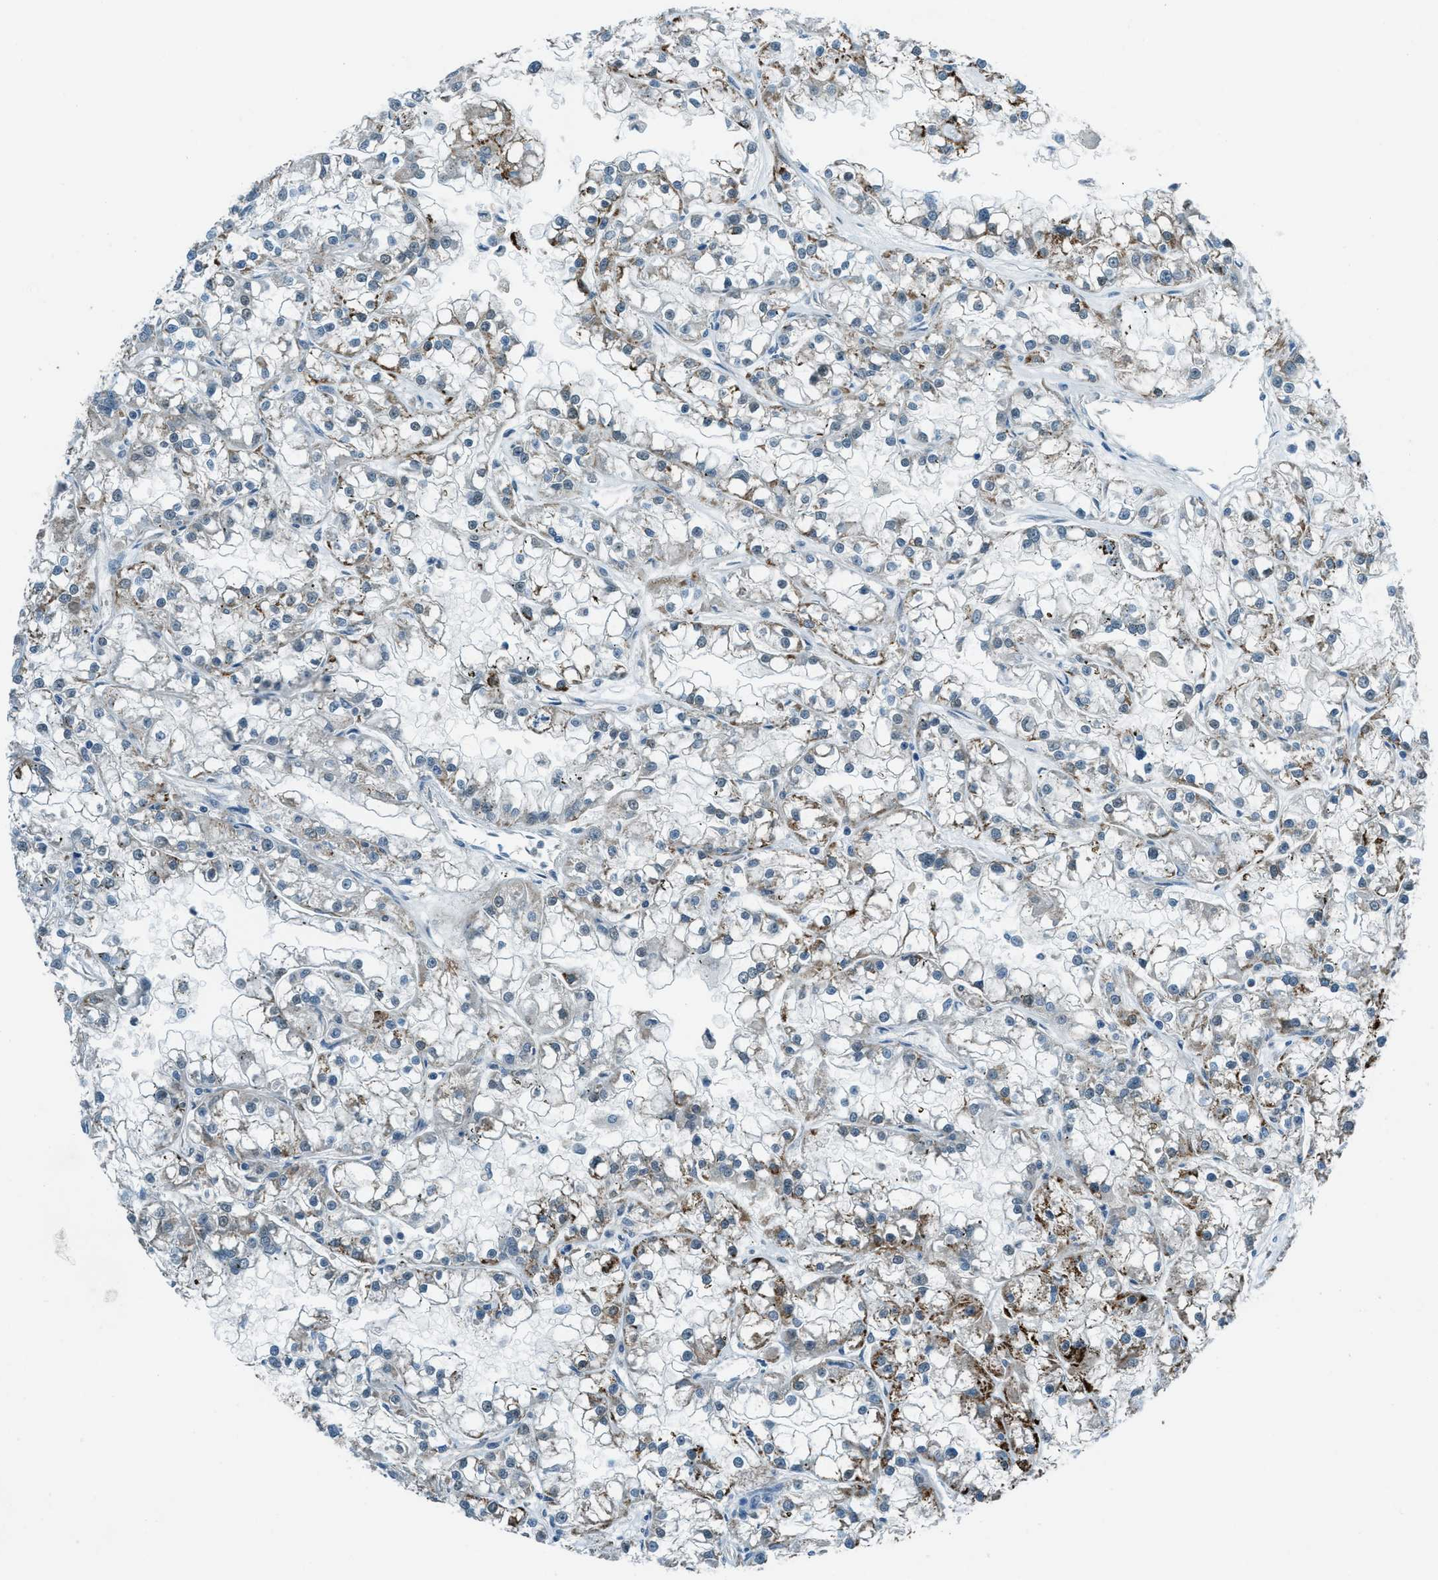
{"staining": {"intensity": "moderate", "quantity": "<25%", "location": "cytoplasmic/membranous"}, "tissue": "renal cancer", "cell_type": "Tumor cells", "image_type": "cancer", "snomed": [{"axis": "morphology", "description": "Adenocarcinoma, NOS"}, {"axis": "topography", "description": "Kidney"}], "caption": "Renal cancer (adenocarcinoma) tissue demonstrates moderate cytoplasmic/membranous positivity in approximately <25% of tumor cells", "gene": "NPEPL1", "patient": {"sex": "female", "age": 52}}